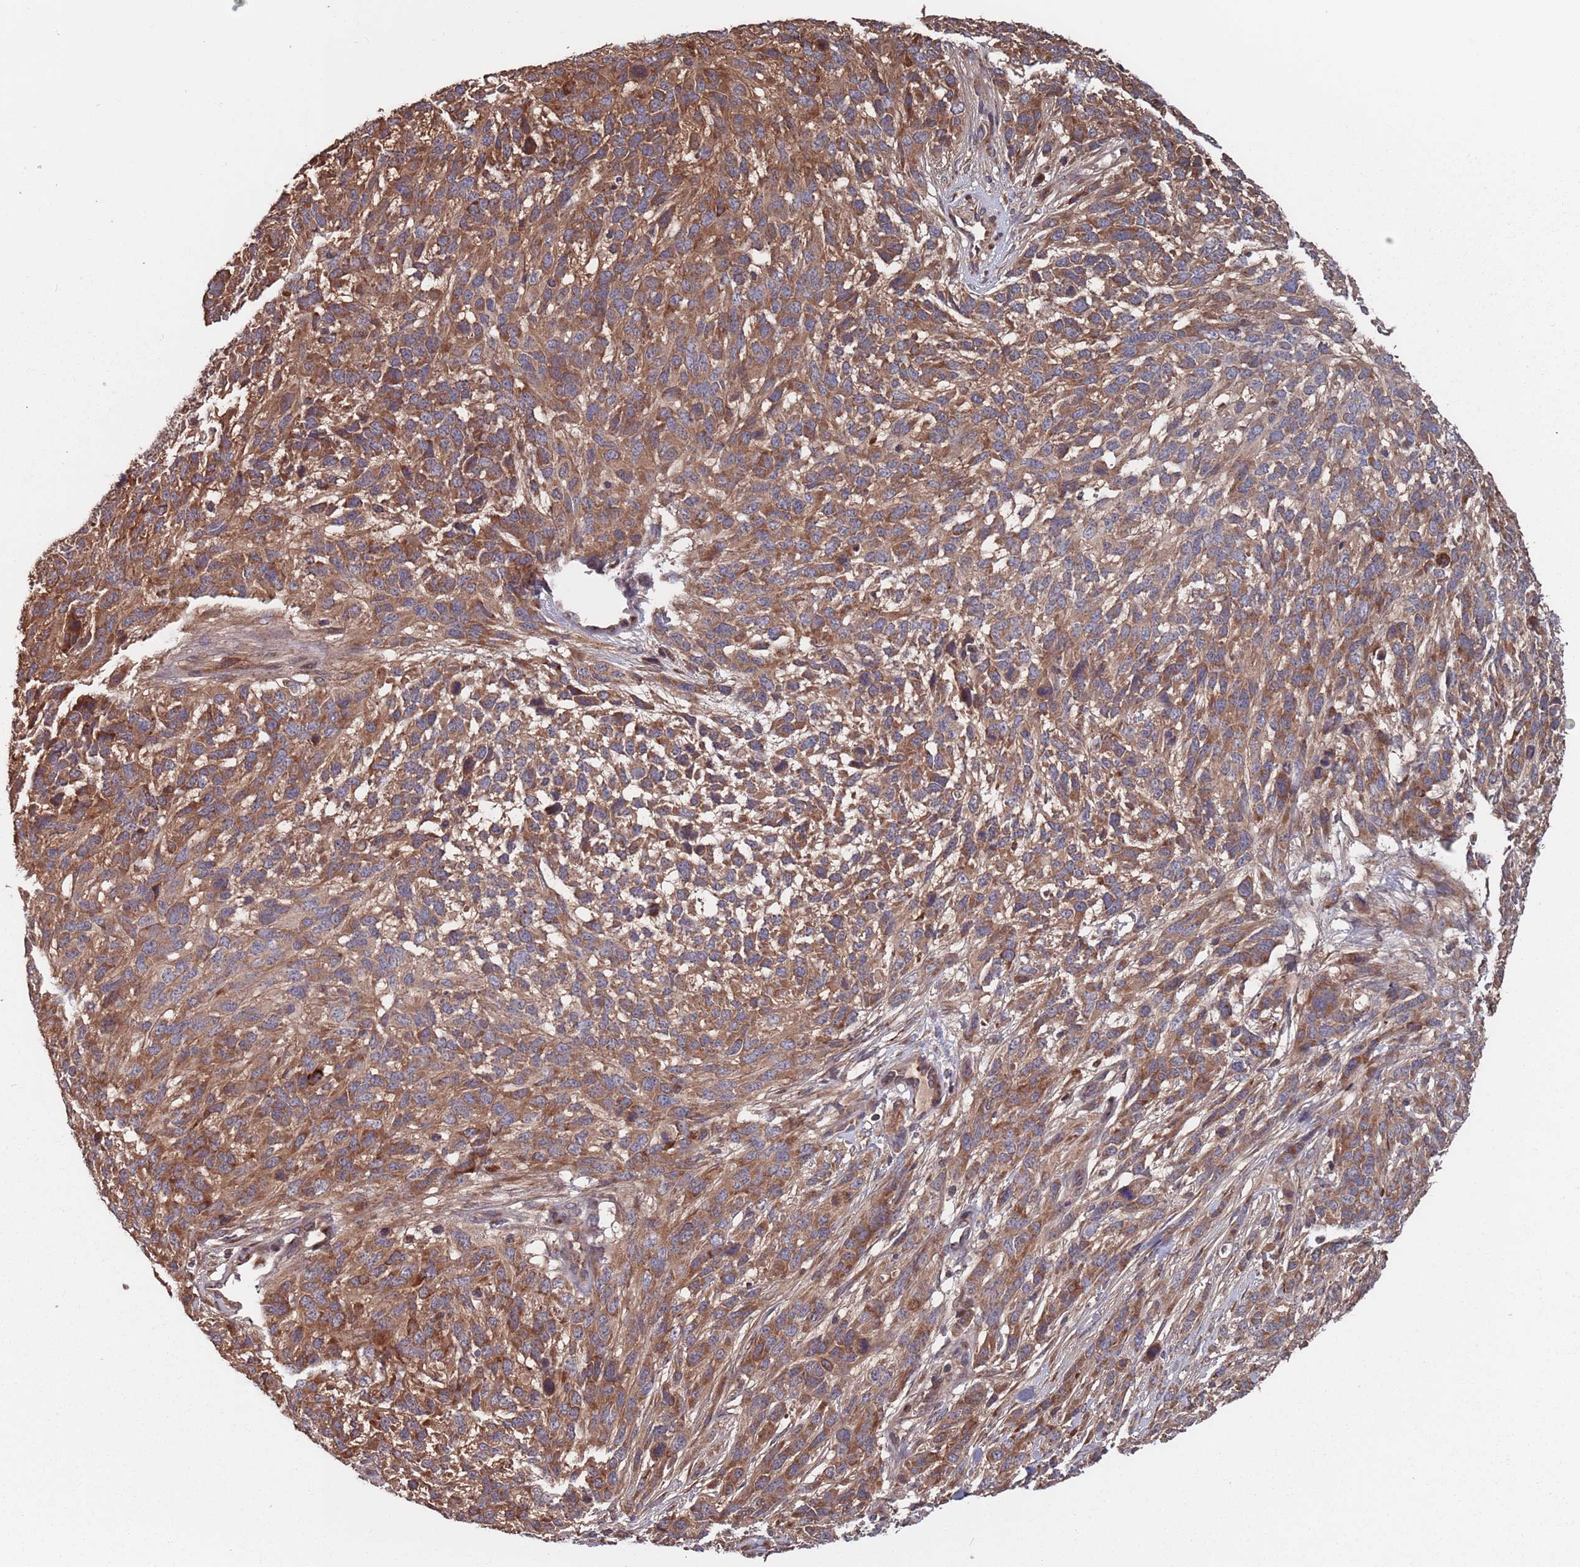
{"staining": {"intensity": "moderate", "quantity": ">75%", "location": "cytoplasmic/membranous"}, "tissue": "melanoma", "cell_type": "Tumor cells", "image_type": "cancer", "snomed": [{"axis": "morphology", "description": "Normal morphology"}, {"axis": "morphology", "description": "Malignant melanoma, NOS"}, {"axis": "topography", "description": "Skin"}], "caption": "Melanoma tissue exhibits moderate cytoplasmic/membranous expression in approximately >75% of tumor cells, visualized by immunohistochemistry. The staining was performed using DAB to visualize the protein expression in brown, while the nuclei were stained in blue with hematoxylin (Magnification: 20x).", "gene": "UNC45A", "patient": {"sex": "female", "age": 72}}